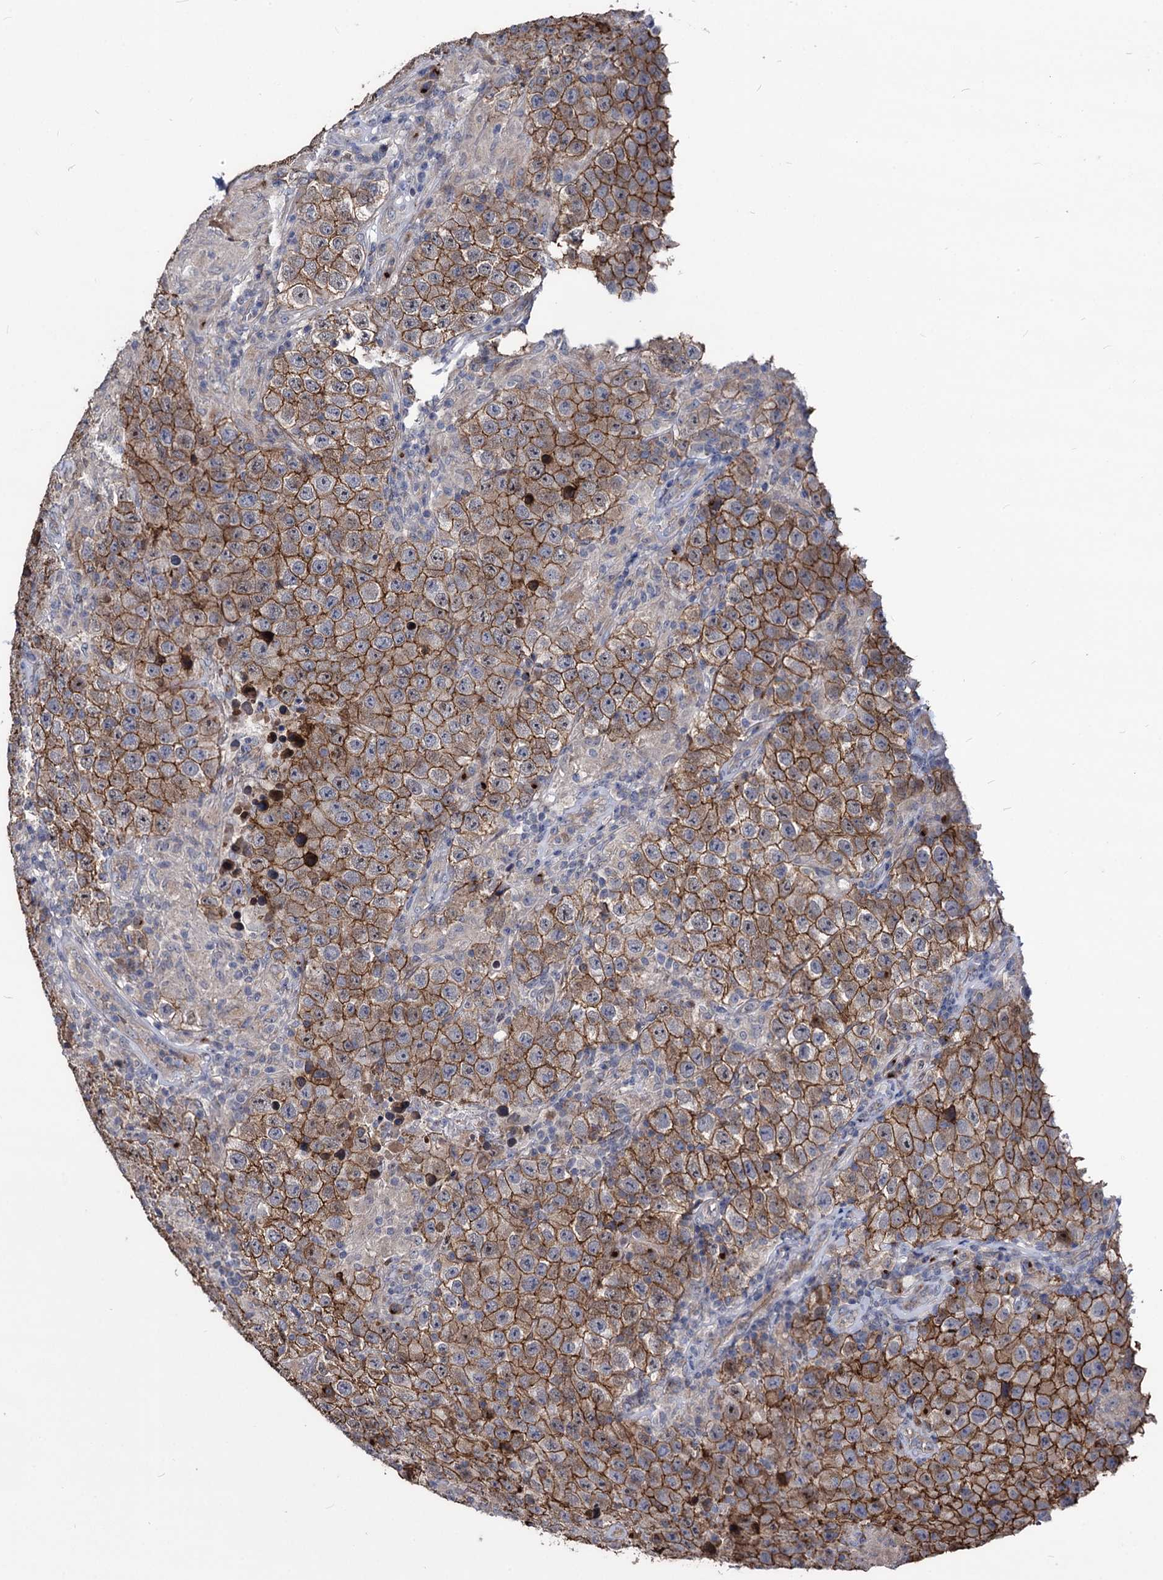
{"staining": {"intensity": "moderate", "quantity": ">75%", "location": "cytoplasmic/membranous"}, "tissue": "testis cancer", "cell_type": "Tumor cells", "image_type": "cancer", "snomed": [{"axis": "morphology", "description": "Normal tissue, NOS"}, {"axis": "morphology", "description": "Urothelial carcinoma, High grade"}, {"axis": "morphology", "description": "Seminoma, NOS"}, {"axis": "morphology", "description": "Carcinoma, Embryonal, NOS"}, {"axis": "topography", "description": "Urinary bladder"}, {"axis": "topography", "description": "Testis"}], "caption": "This photomicrograph exhibits immunohistochemistry staining of testis cancer (embryonal carcinoma), with medium moderate cytoplasmic/membranous staining in about >75% of tumor cells.", "gene": "SMAGP", "patient": {"sex": "male", "age": 41}}